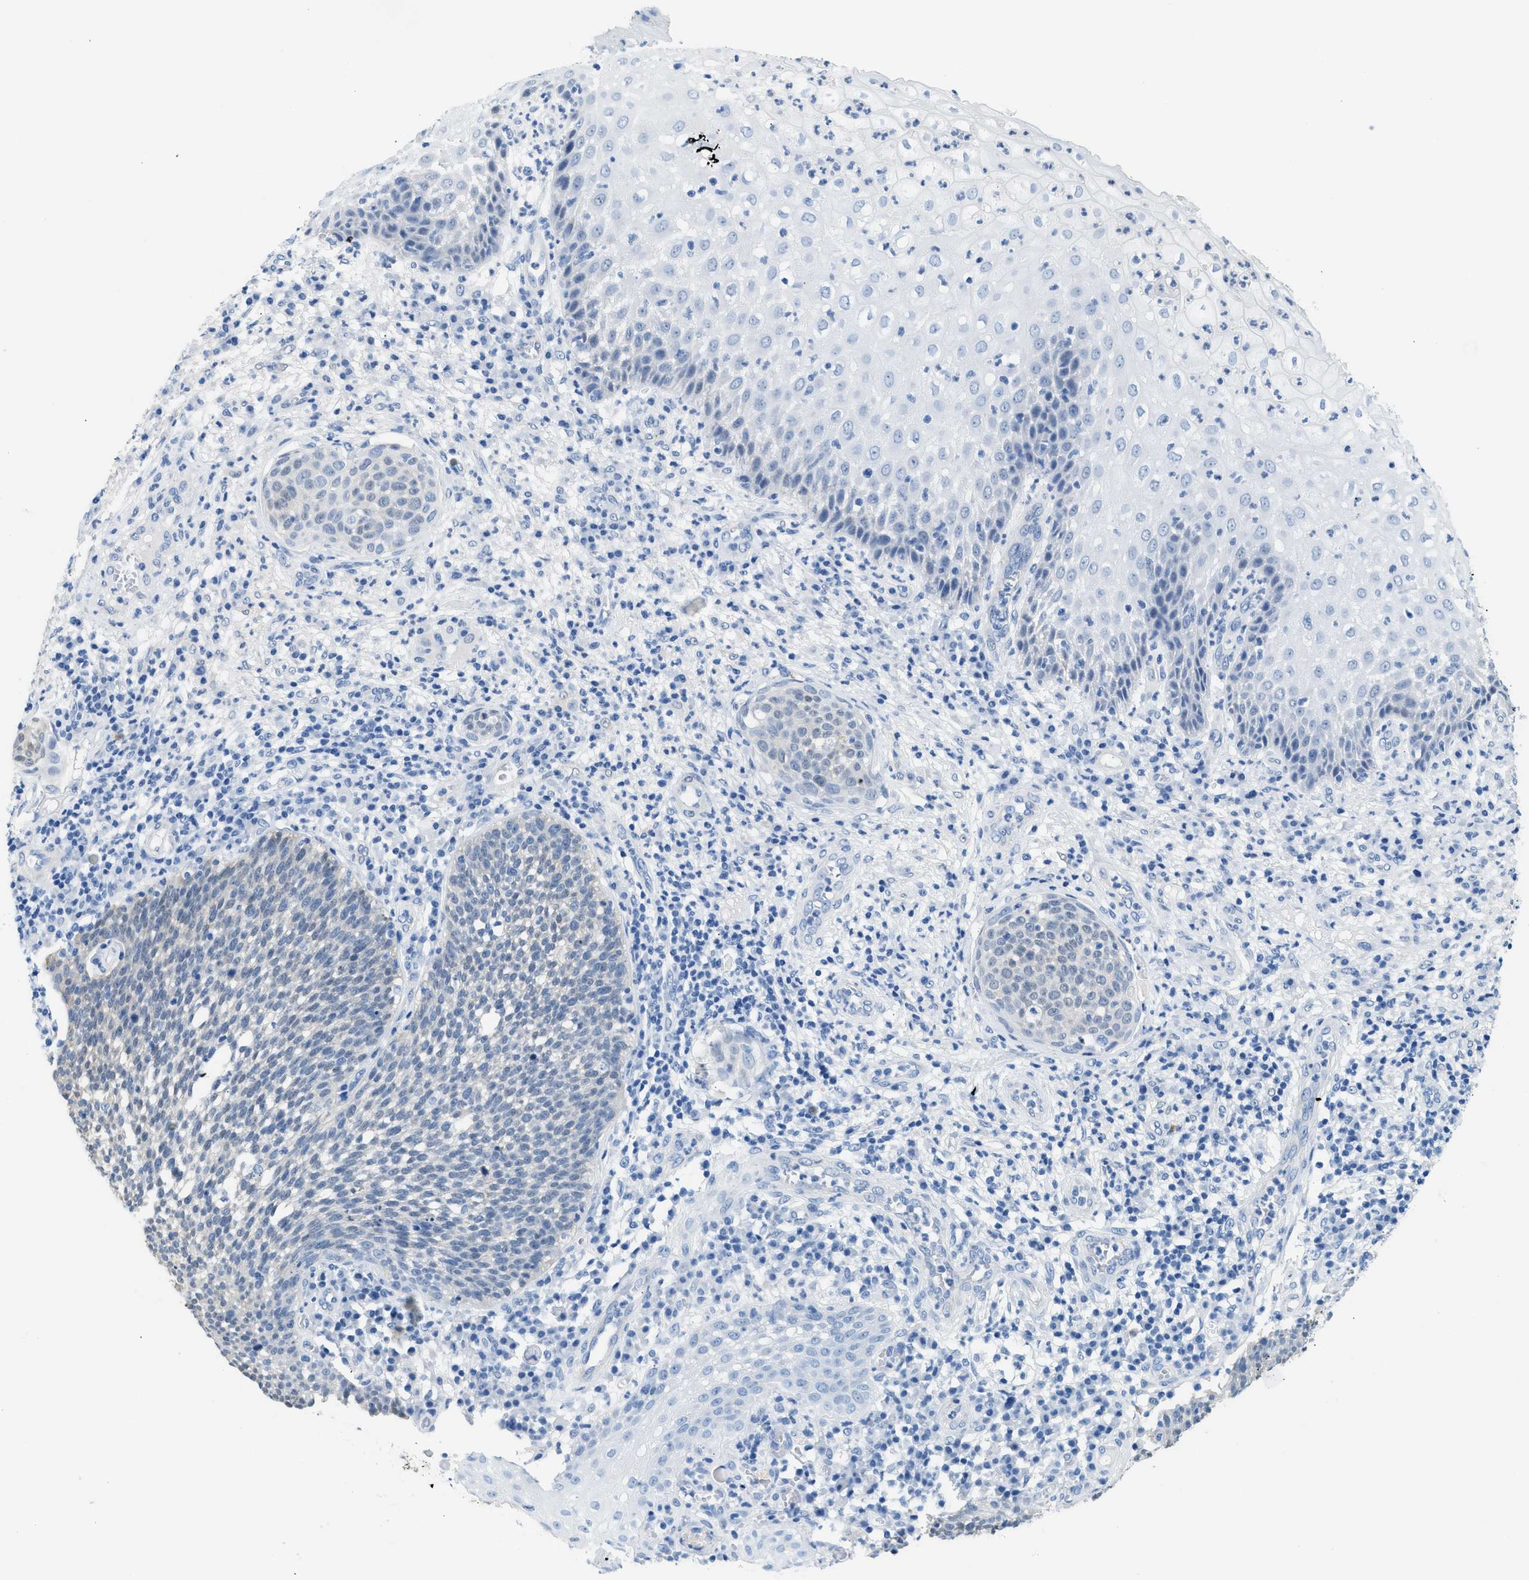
{"staining": {"intensity": "negative", "quantity": "none", "location": "none"}, "tissue": "cervical cancer", "cell_type": "Tumor cells", "image_type": "cancer", "snomed": [{"axis": "morphology", "description": "Squamous cell carcinoma, NOS"}, {"axis": "topography", "description": "Cervix"}], "caption": "An immunohistochemistry photomicrograph of cervical cancer (squamous cell carcinoma) is shown. There is no staining in tumor cells of cervical cancer (squamous cell carcinoma).", "gene": "SPAM1", "patient": {"sex": "female", "age": 34}}